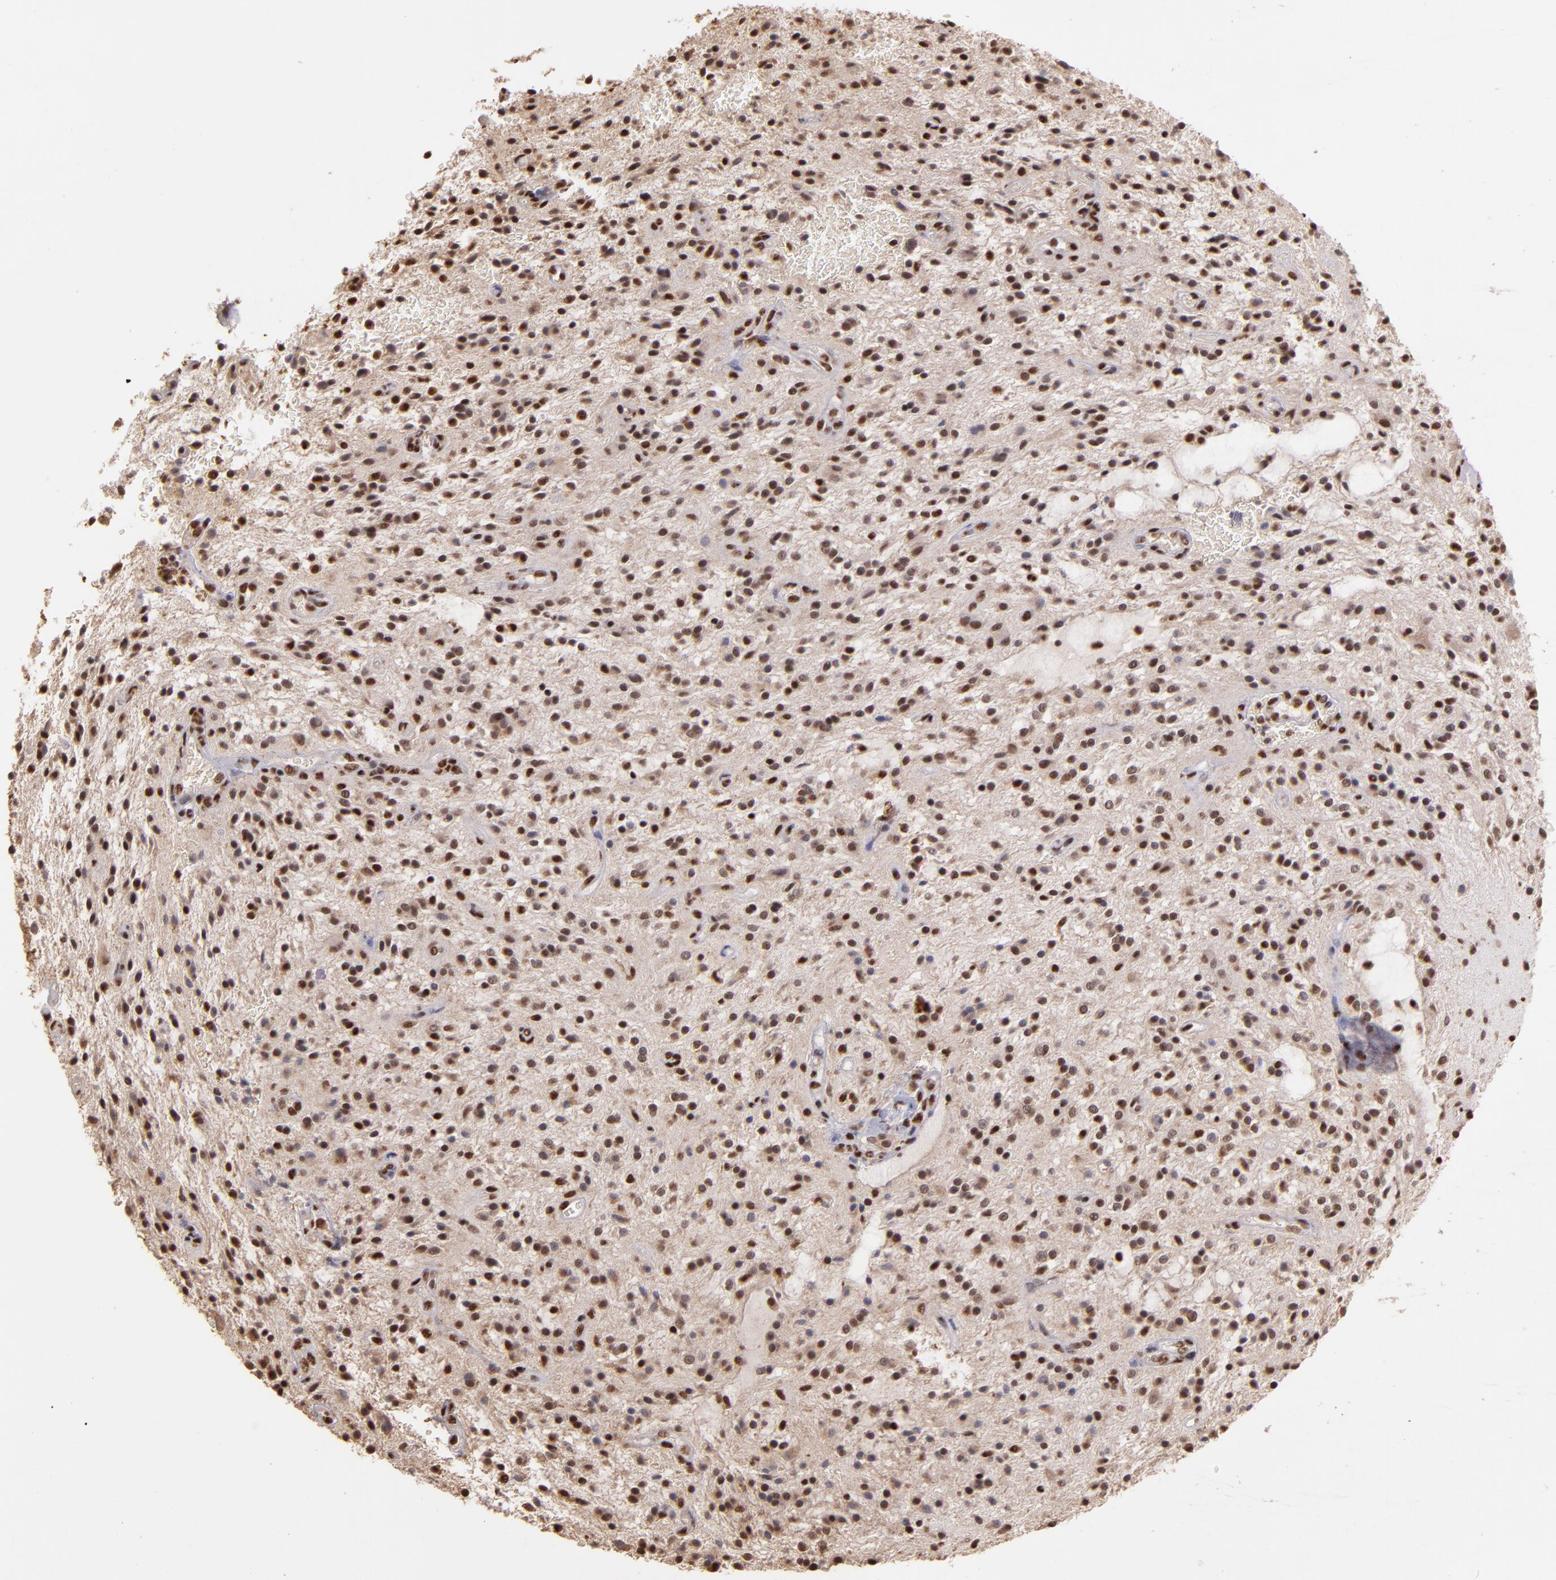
{"staining": {"intensity": "moderate", "quantity": ">75%", "location": "nuclear"}, "tissue": "glioma", "cell_type": "Tumor cells", "image_type": "cancer", "snomed": [{"axis": "morphology", "description": "Glioma, malignant, NOS"}, {"axis": "topography", "description": "Cerebellum"}], "caption": "This image reveals IHC staining of human glioma, with medium moderate nuclear positivity in about >75% of tumor cells.", "gene": "SP1", "patient": {"sex": "female", "age": 10}}